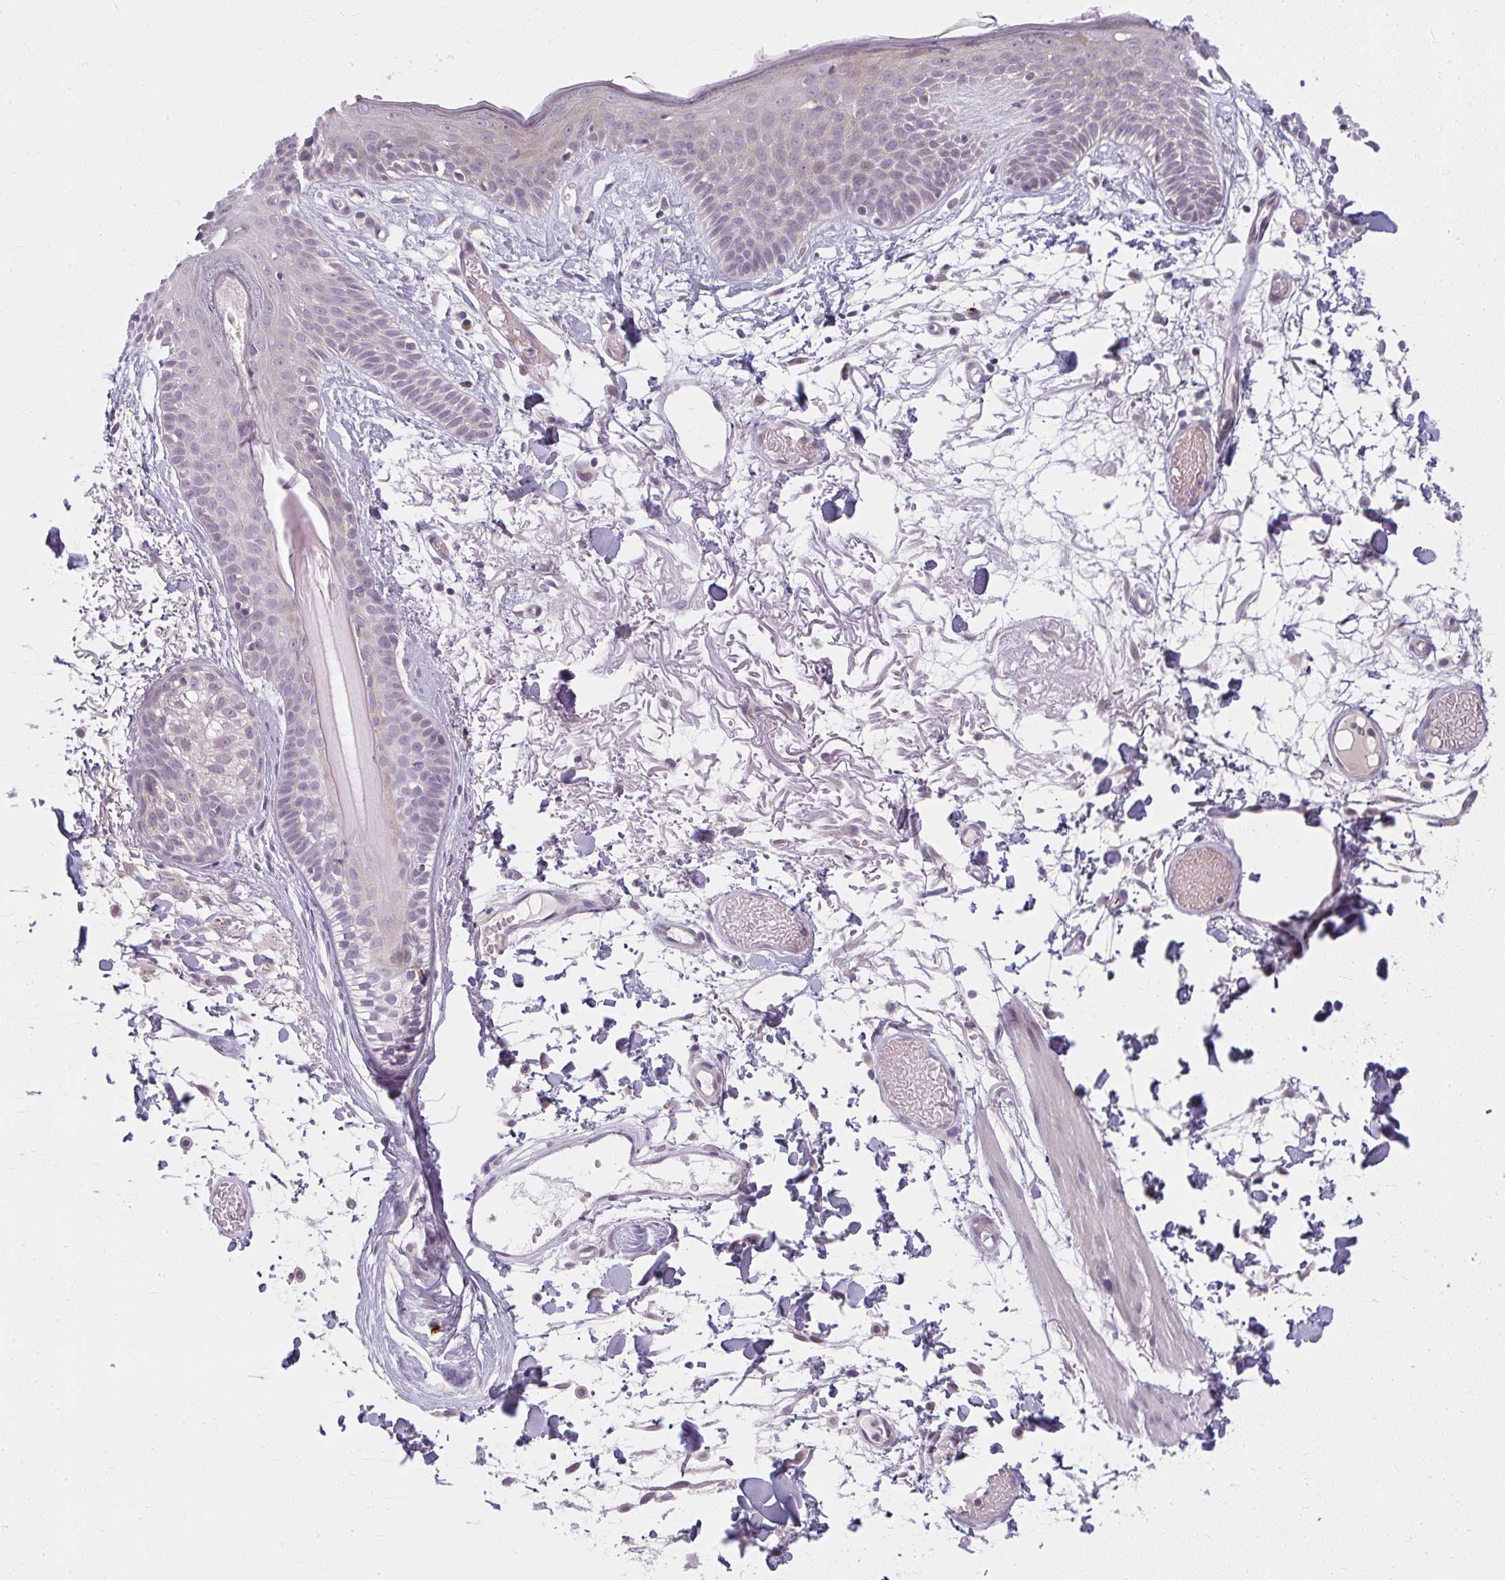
{"staining": {"intensity": "negative", "quantity": "none", "location": "none"}, "tissue": "skin", "cell_type": "Fibroblasts", "image_type": "normal", "snomed": [{"axis": "morphology", "description": "Normal tissue, NOS"}, {"axis": "topography", "description": "Skin"}], "caption": "This is an immunohistochemistry (IHC) image of normal human skin. There is no expression in fibroblasts.", "gene": "ZFYVE26", "patient": {"sex": "male", "age": 79}}